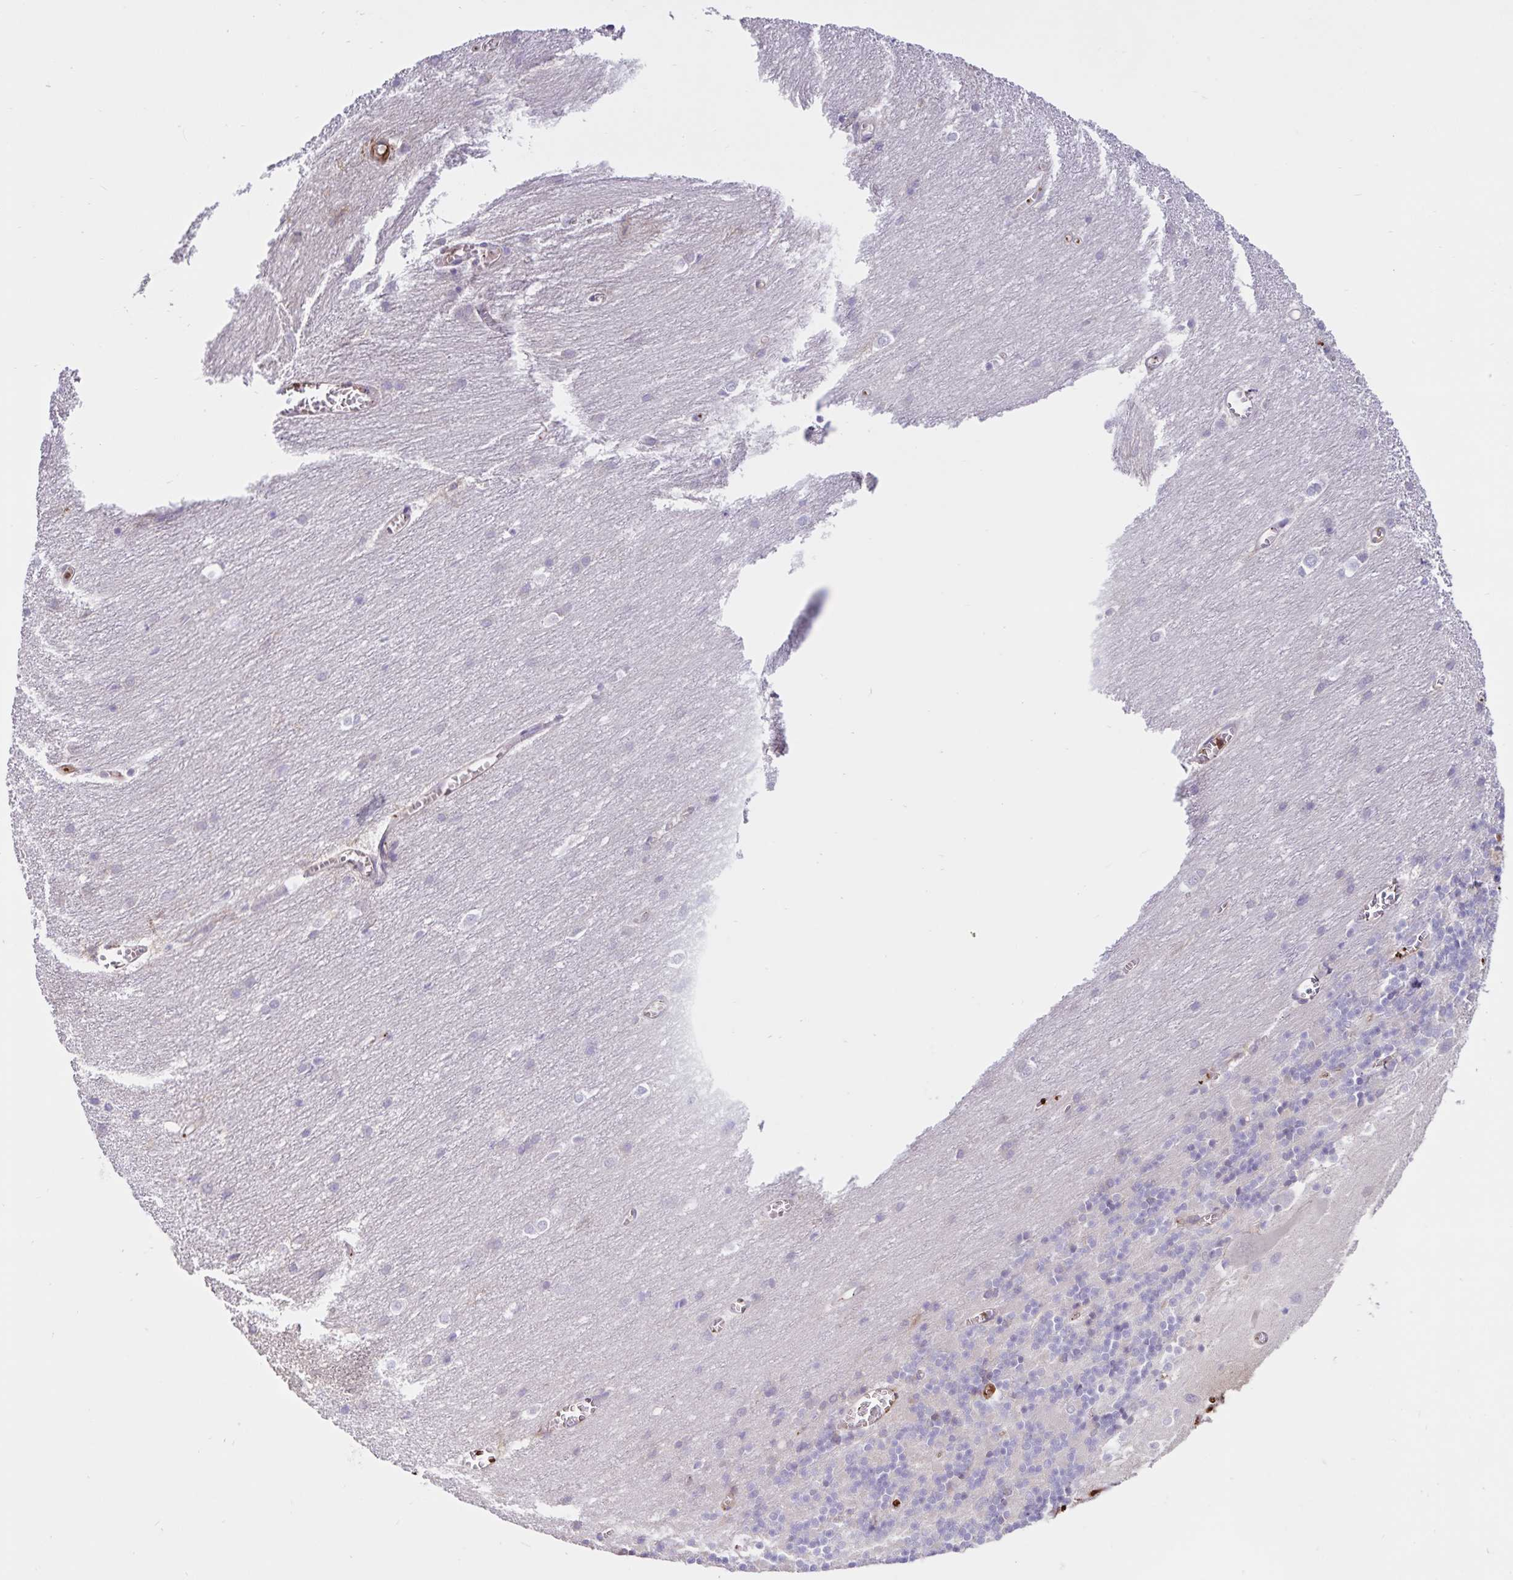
{"staining": {"intensity": "negative", "quantity": "none", "location": "none"}, "tissue": "cerebellum", "cell_type": "Cells in granular layer", "image_type": "normal", "snomed": [{"axis": "morphology", "description": "Normal tissue, NOS"}, {"axis": "topography", "description": "Cerebellum"}], "caption": "There is no significant positivity in cells in granular layer of cerebellum. The staining was performed using DAB to visualize the protein expression in brown, while the nuclei were stained in blue with hematoxylin (Magnification: 20x).", "gene": "FGG", "patient": {"sex": "male", "age": 37}}